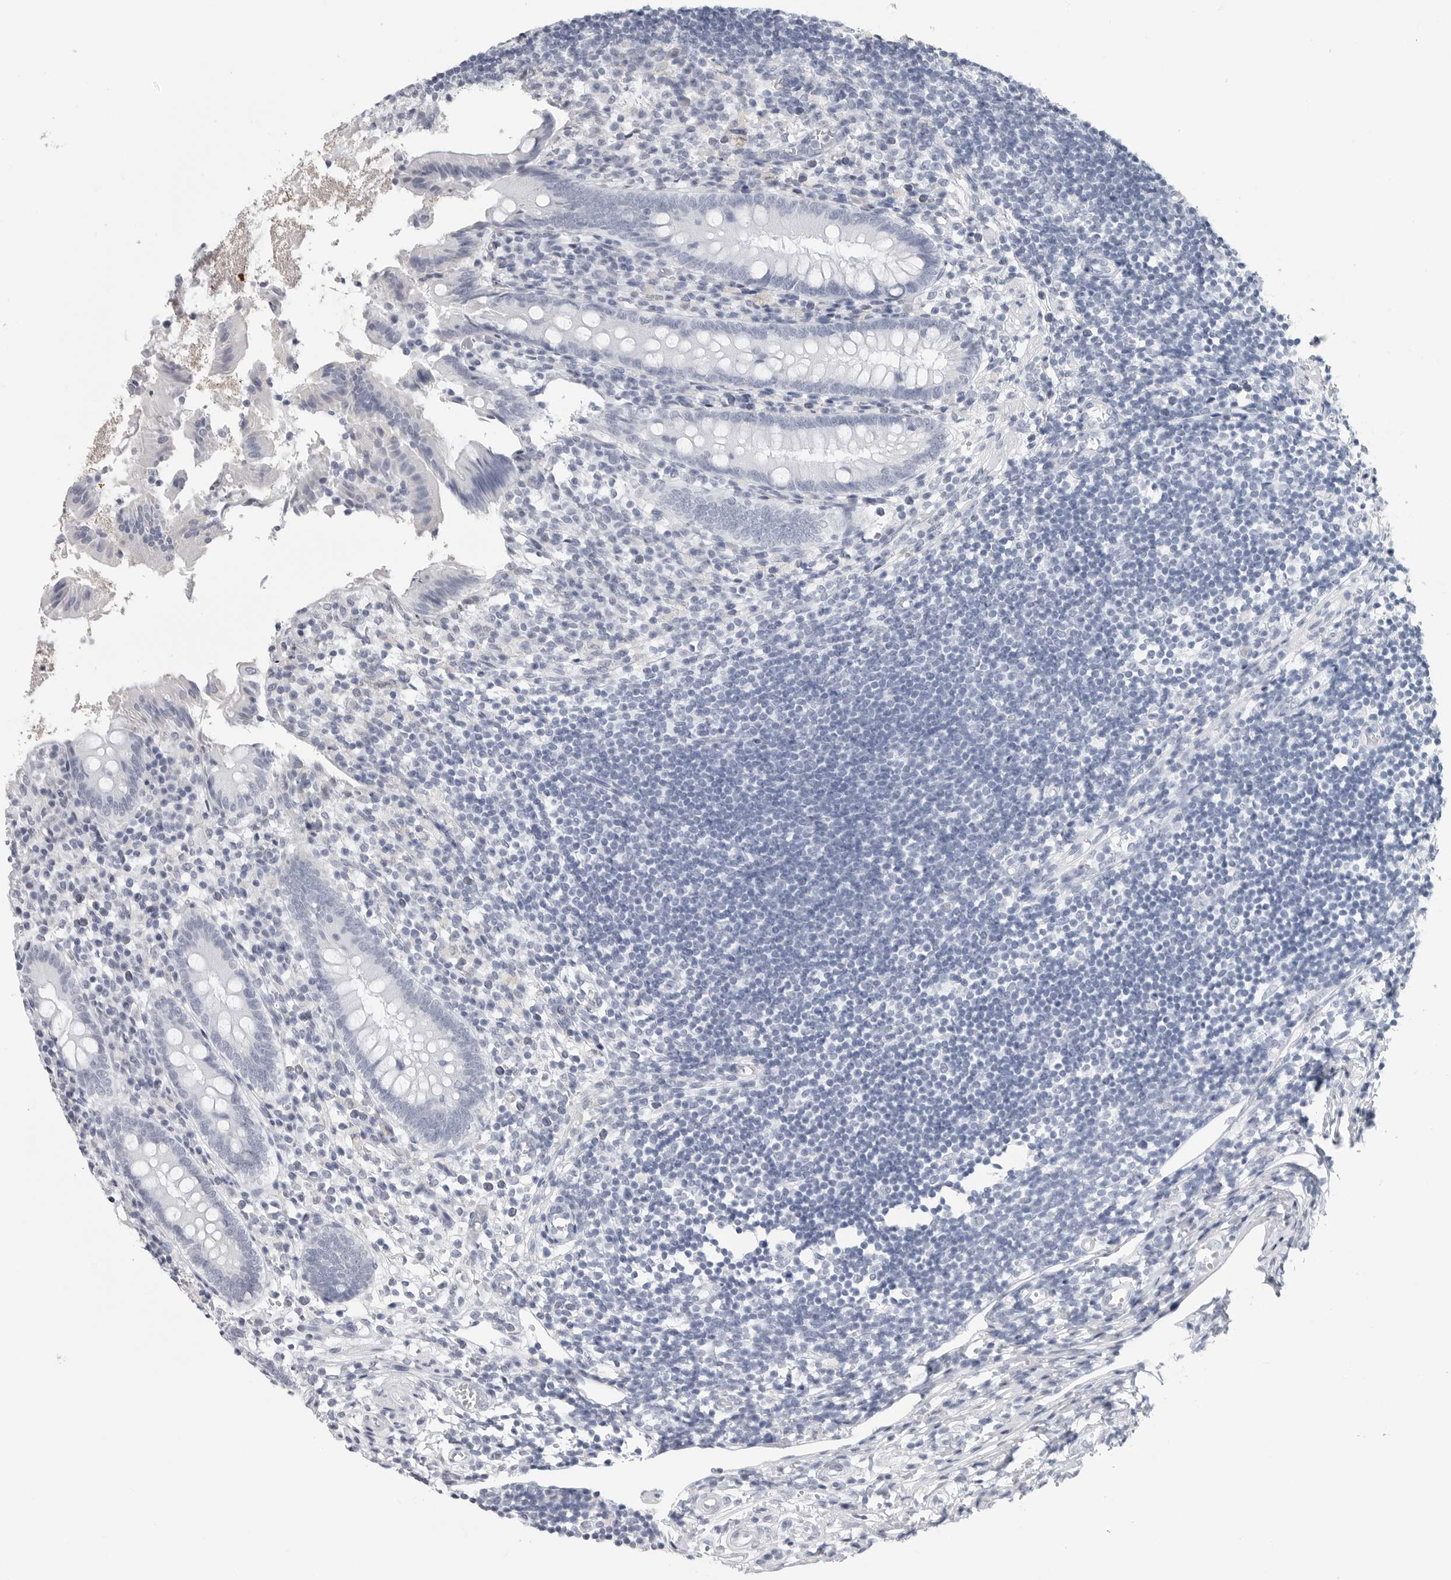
{"staining": {"intensity": "negative", "quantity": "none", "location": "none"}, "tissue": "appendix", "cell_type": "Glandular cells", "image_type": "normal", "snomed": [{"axis": "morphology", "description": "Normal tissue, NOS"}, {"axis": "topography", "description": "Appendix"}], "caption": "High power microscopy image of an IHC micrograph of benign appendix, revealing no significant positivity in glandular cells. The staining is performed using DAB (3,3'-diaminobenzidine) brown chromogen with nuclei counter-stained in using hematoxylin.", "gene": "CSH1", "patient": {"sex": "female", "age": 17}}